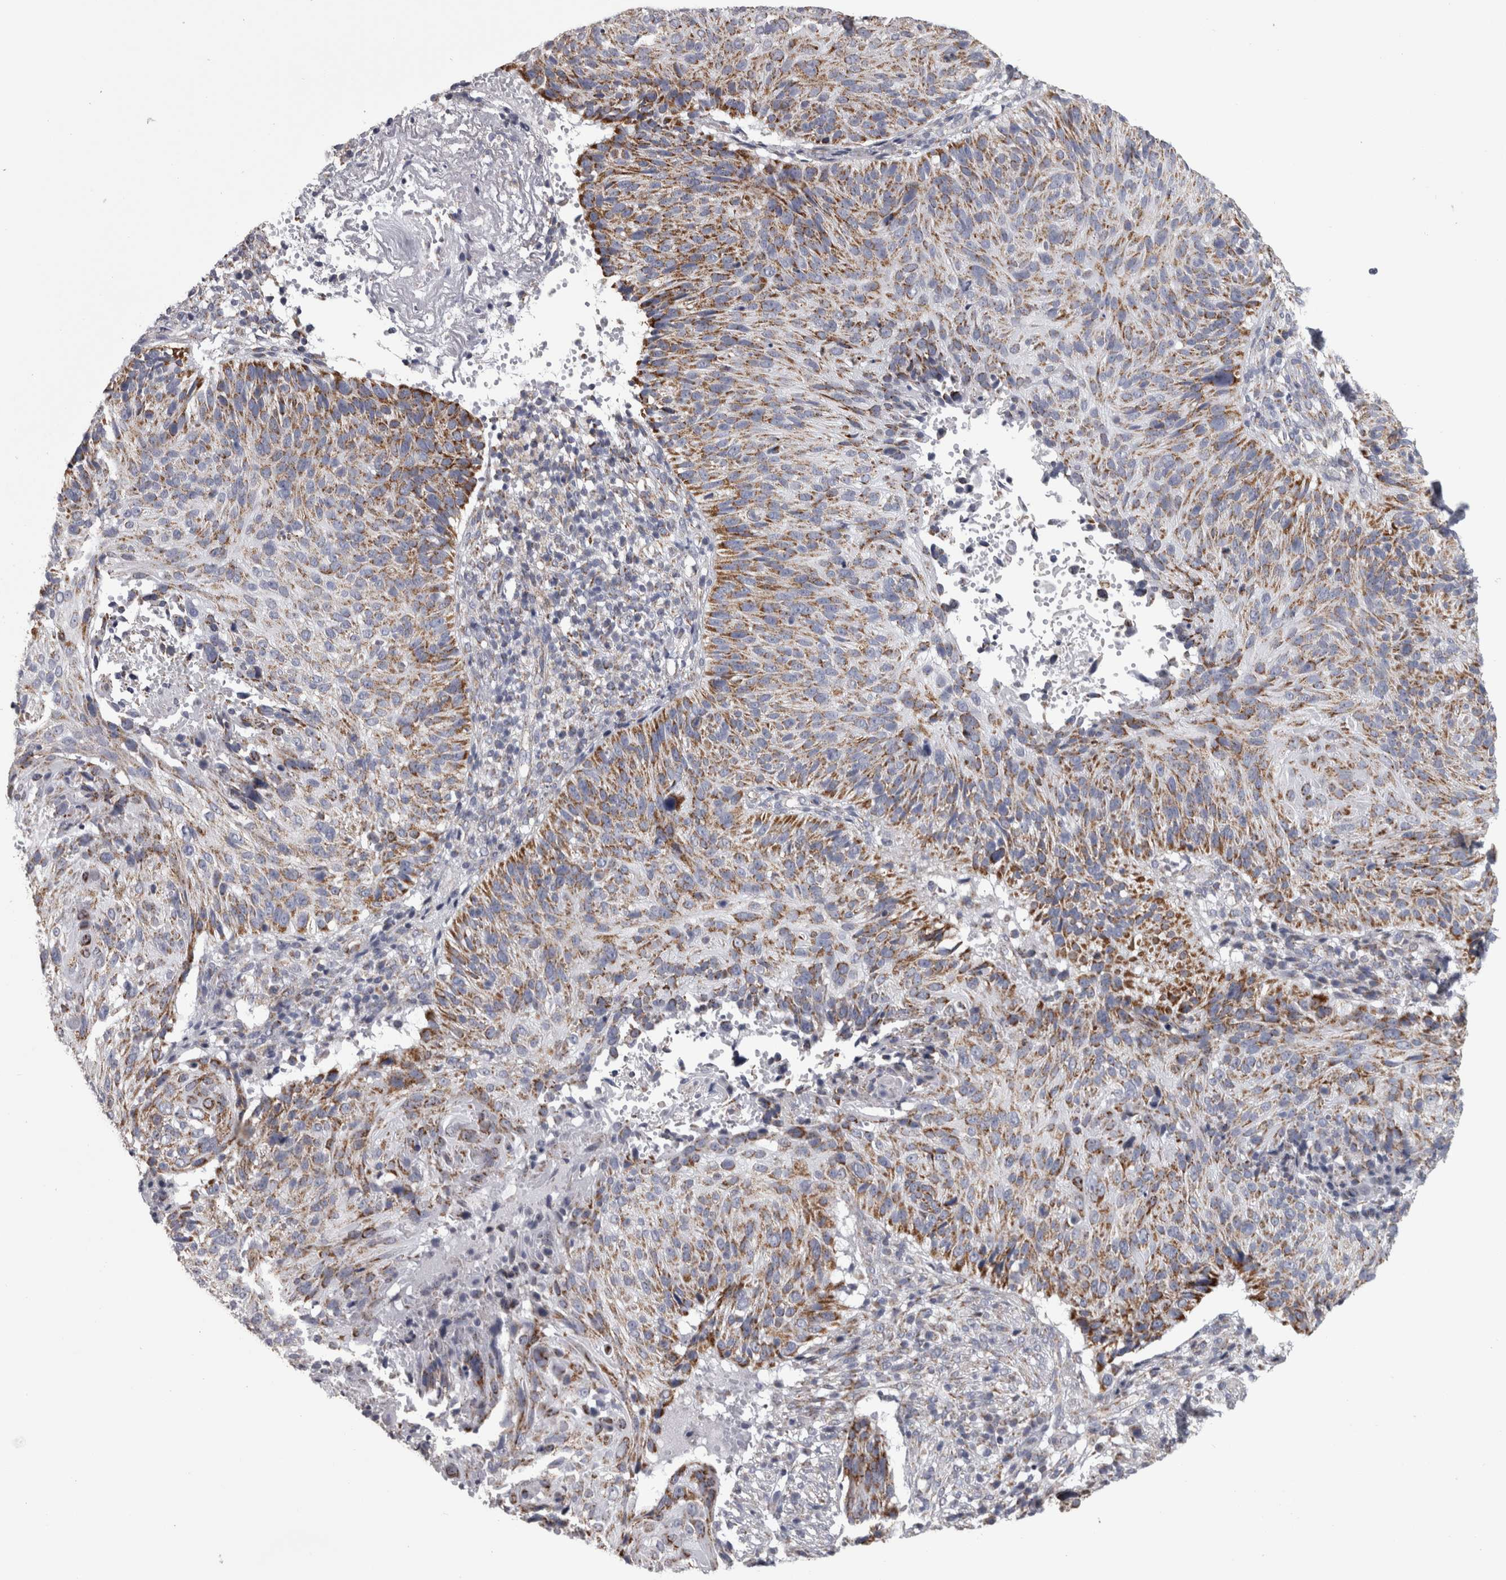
{"staining": {"intensity": "moderate", "quantity": ">75%", "location": "cytoplasmic/membranous"}, "tissue": "cervical cancer", "cell_type": "Tumor cells", "image_type": "cancer", "snomed": [{"axis": "morphology", "description": "Squamous cell carcinoma, NOS"}, {"axis": "topography", "description": "Cervix"}], "caption": "IHC (DAB (3,3'-diaminobenzidine)) staining of human cervical cancer (squamous cell carcinoma) shows moderate cytoplasmic/membranous protein positivity in approximately >75% of tumor cells.", "gene": "DBT", "patient": {"sex": "female", "age": 74}}